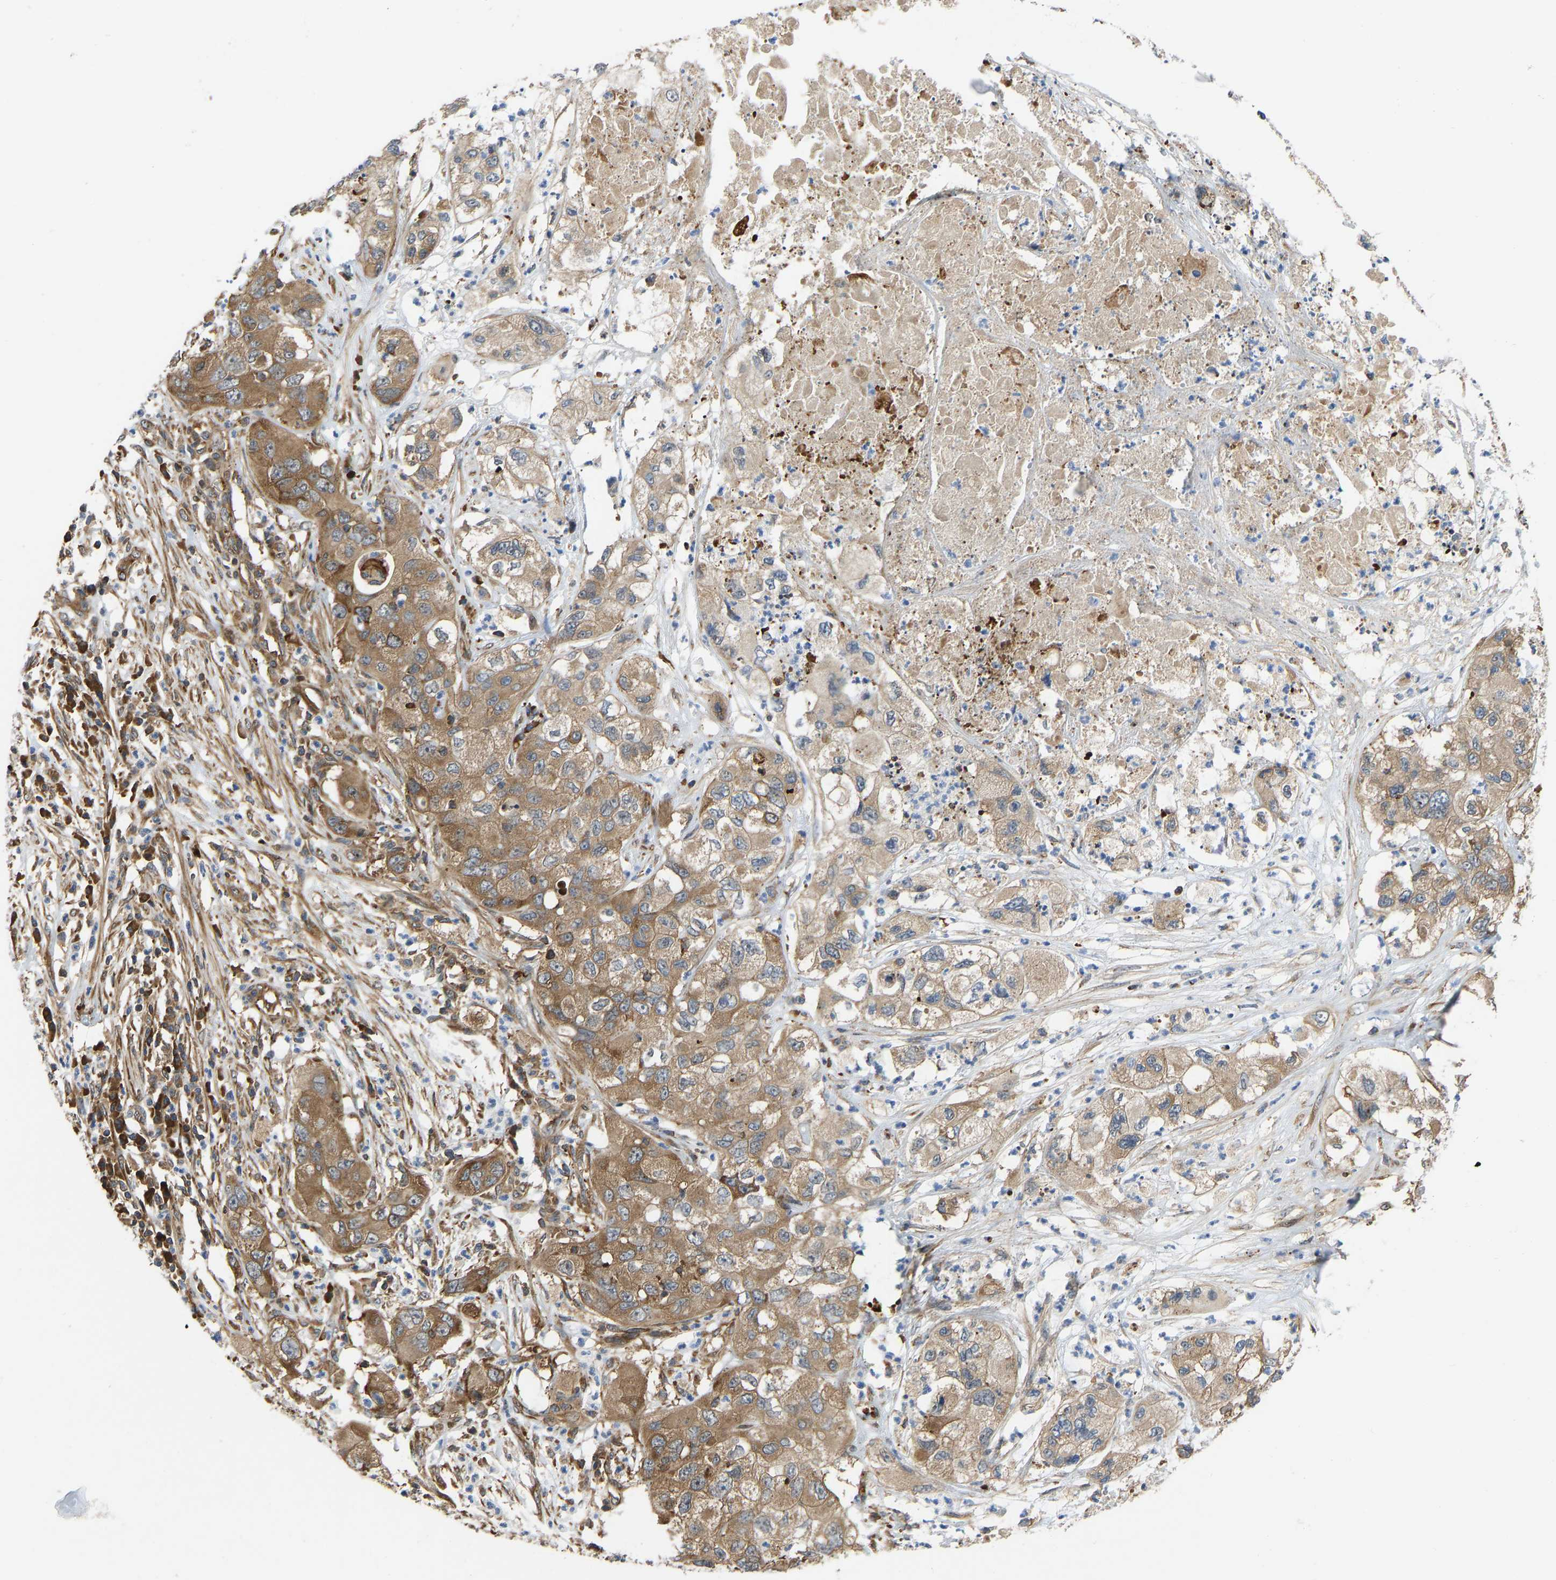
{"staining": {"intensity": "moderate", "quantity": ">75%", "location": "cytoplasmic/membranous"}, "tissue": "pancreatic cancer", "cell_type": "Tumor cells", "image_type": "cancer", "snomed": [{"axis": "morphology", "description": "Adenocarcinoma, NOS"}, {"axis": "topography", "description": "Pancreas"}], "caption": "The image displays staining of pancreatic cancer (adenocarcinoma), revealing moderate cytoplasmic/membranous protein positivity (brown color) within tumor cells.", "gene": "RASGRF2", "patient": {"sex": "female", "age": 78}}